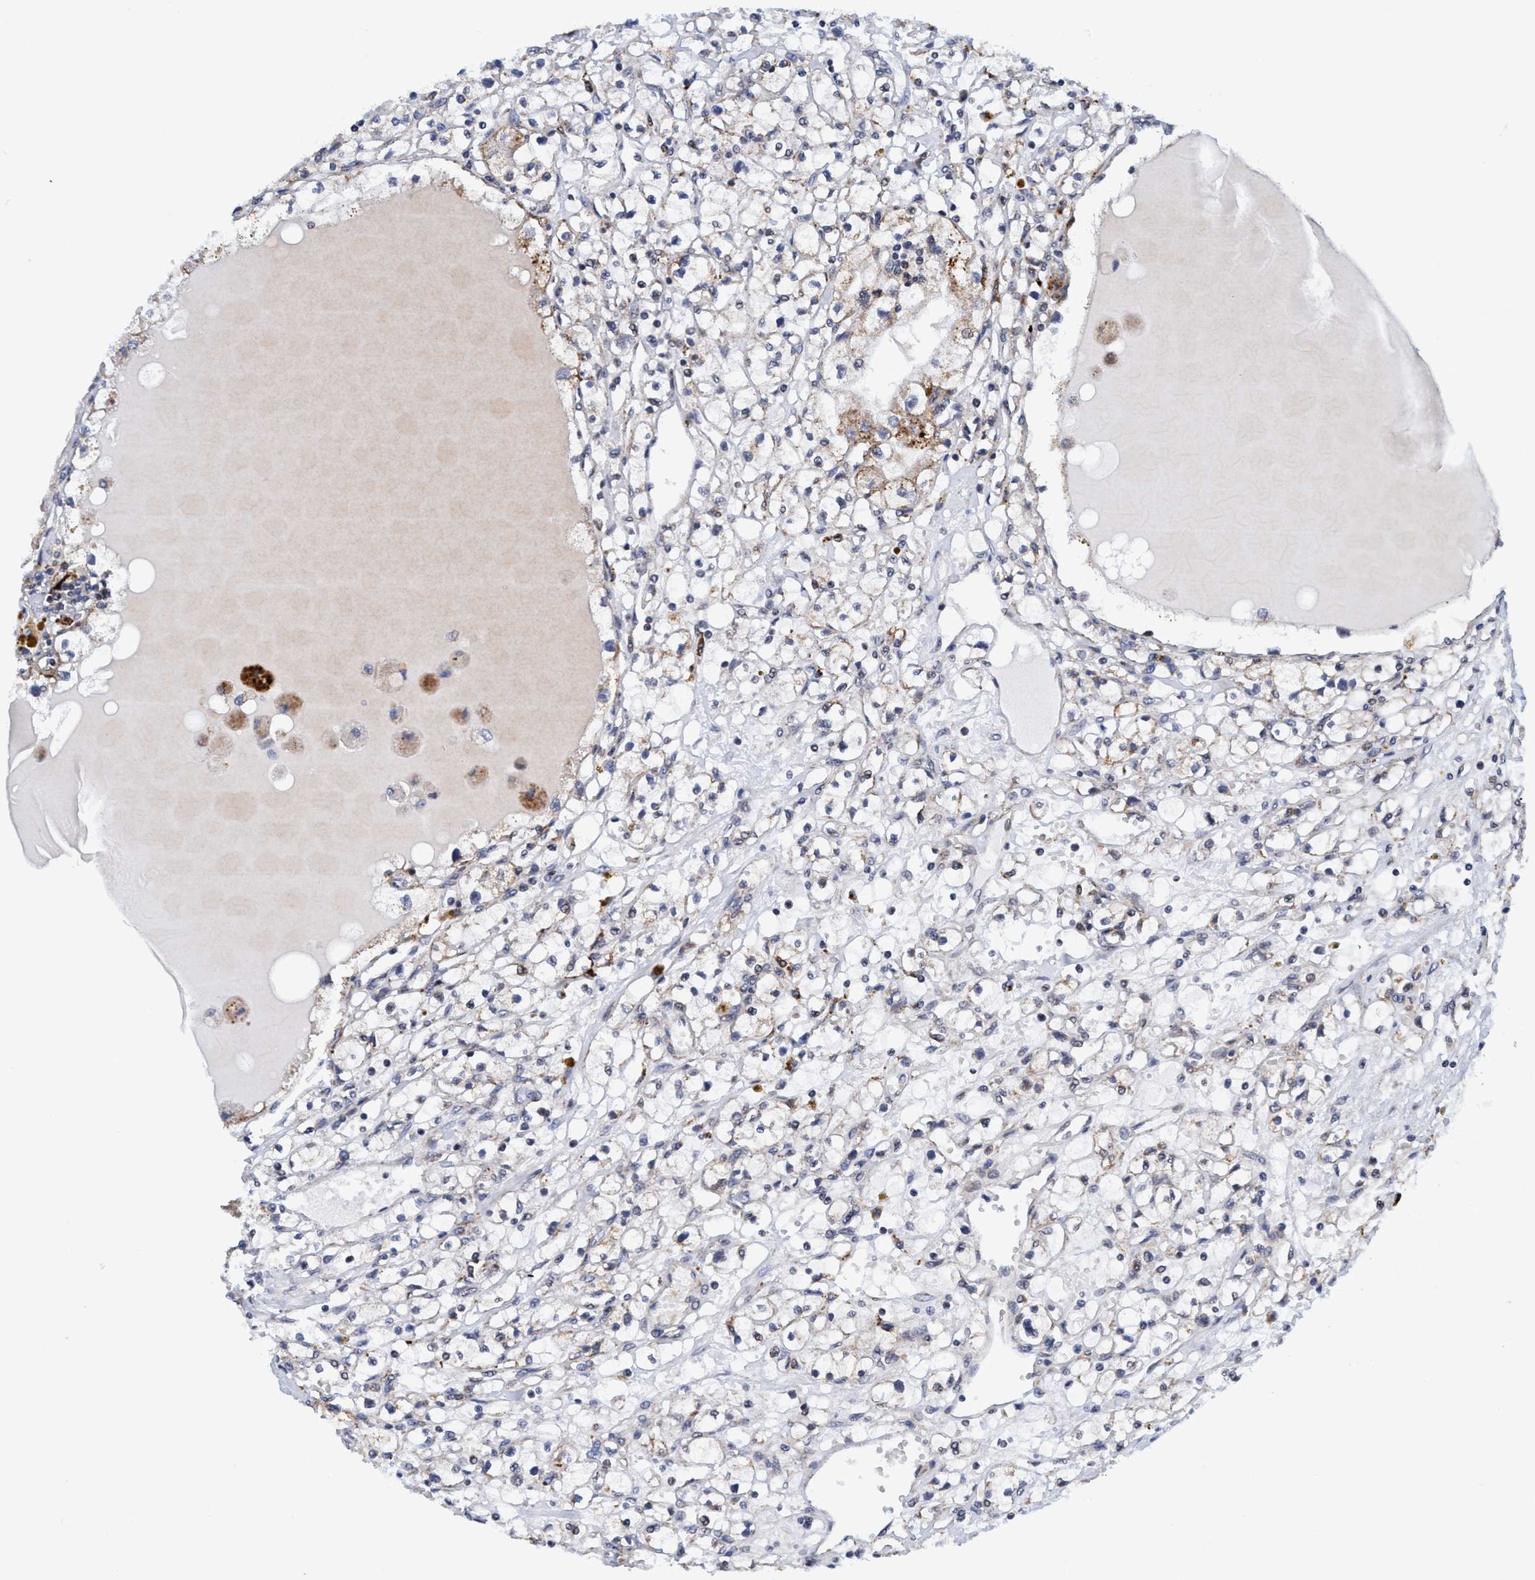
{"staining": {"intensity": "weak", "quantity": "<25%", "location": "cytoplasmic/membranous"}, "tissue": "renal cancer", "cell_type": "Tumor cells", "image_type": "cancer", "snomed": [{"axis": "morphology", "description": "Adenocarcinoma, NOS"}, {"axis": "topography", "description": "Kidney"}], "caption": "Immunohistochemical staining of human renal adenocarcinoma demonstrates no significant staining in tumor cells.", "gene": "AGAP2", "patient": {"sex": "male", "age": 56}}